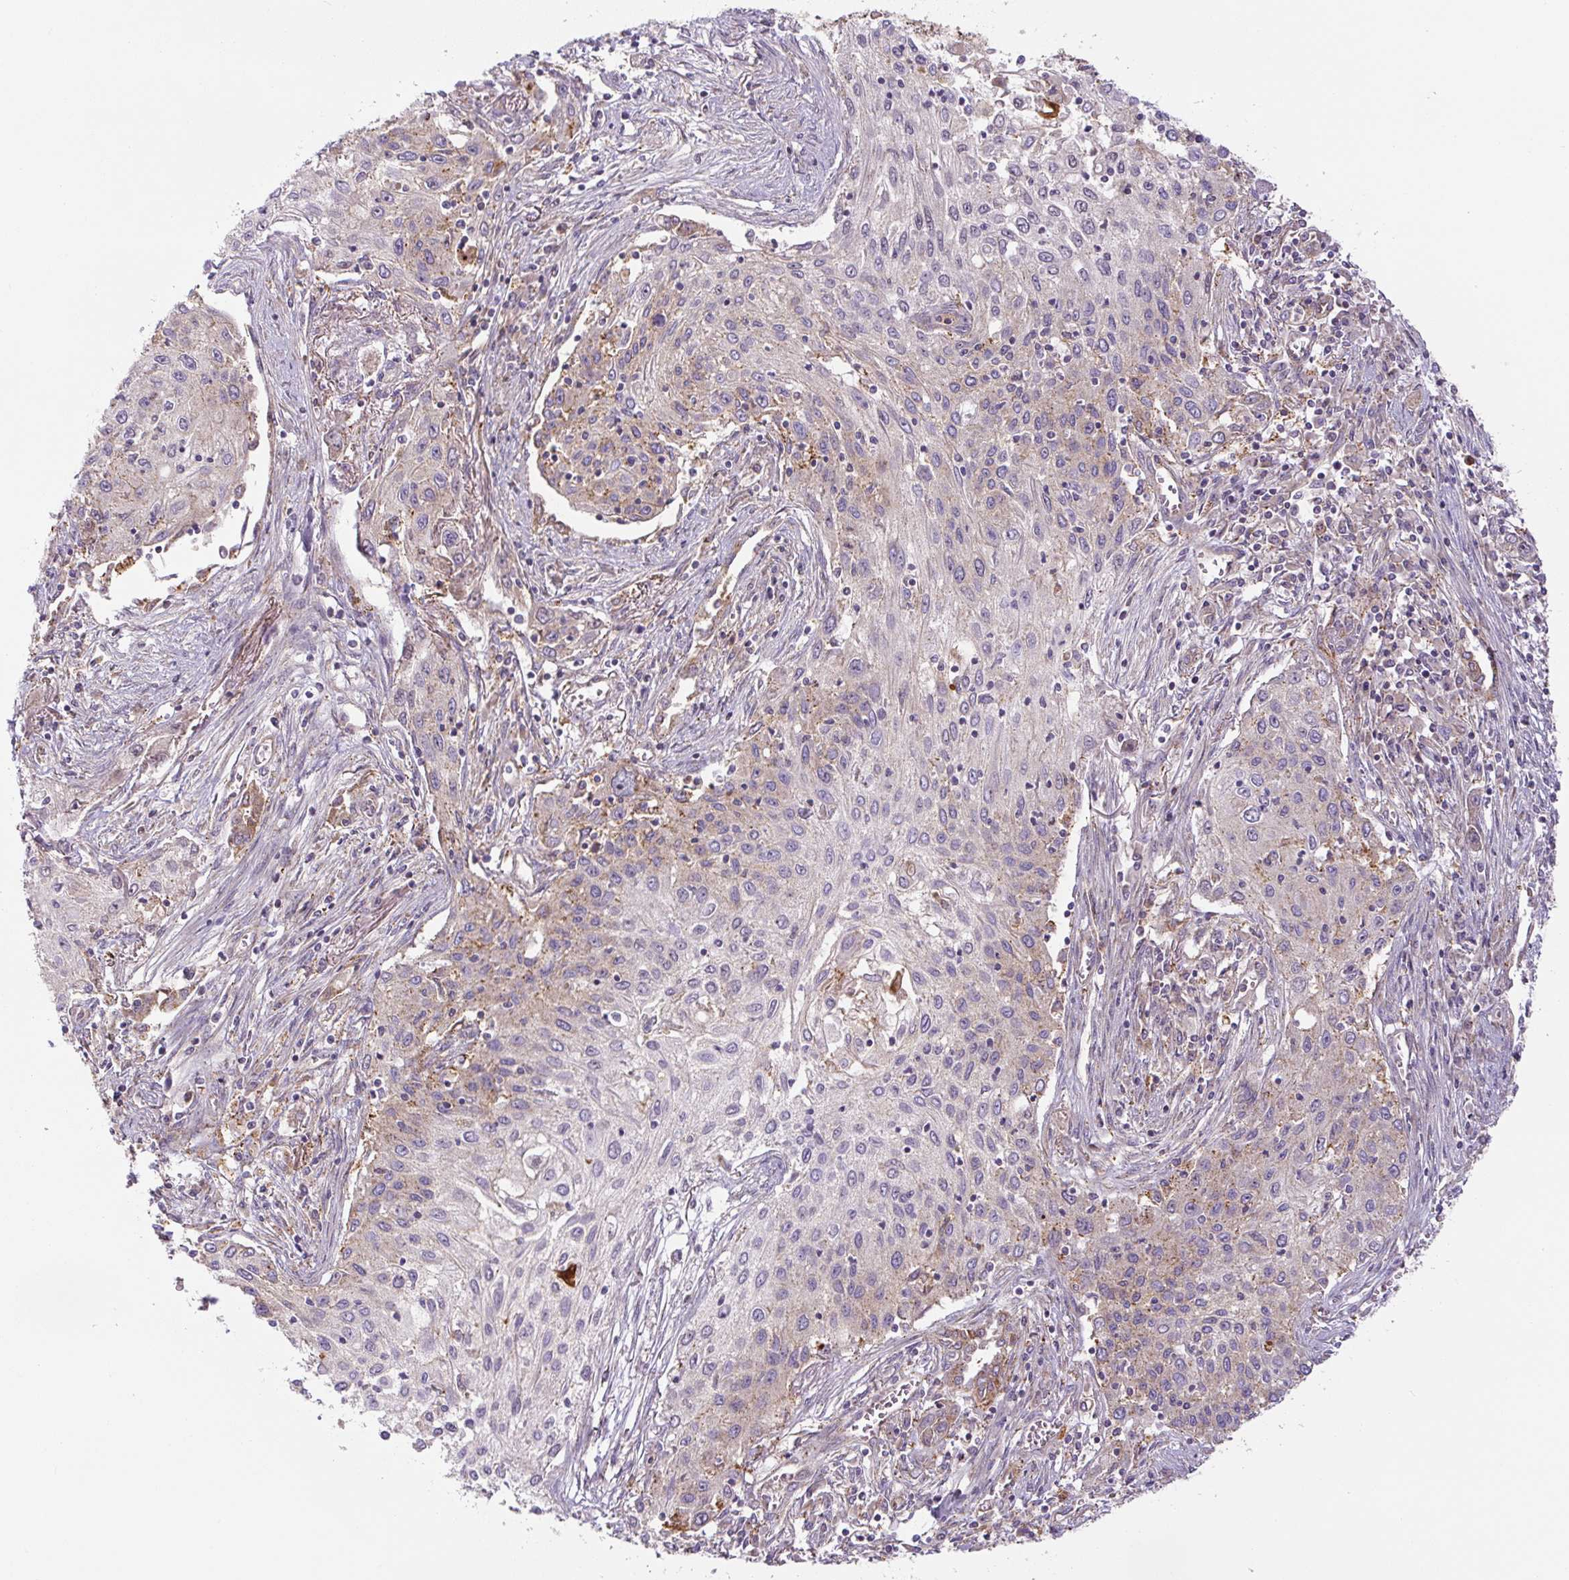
{"staining": {"intensity": "weak", "quantity": "<25%", "location": "cytoplasmic/membranous"}, "tissue": "lung cancer", "cell_type": "Tumor cells", "image_type": "cancer", "snomed": [{"axis": "morphology", "description": "Squamous cell carcinoma, NOS"}, {"axis": "topography", "description": "Lung"}], "caption": "This photomicrograph is of lung squamous cell carcinoma stained with immunohistochemistry (IHC) to label a protein in brown with the nuclei are counter-stained blue. There is no staining in tumor cells. Brightfield microscopy of IHC stained with DAB (3,3'-diaminobenzidine) (brown) and hematoxylin (blue), captured at high magnification.", "gene": "ZSWIM7", "patient": {"sex": "female", "age": 69}}